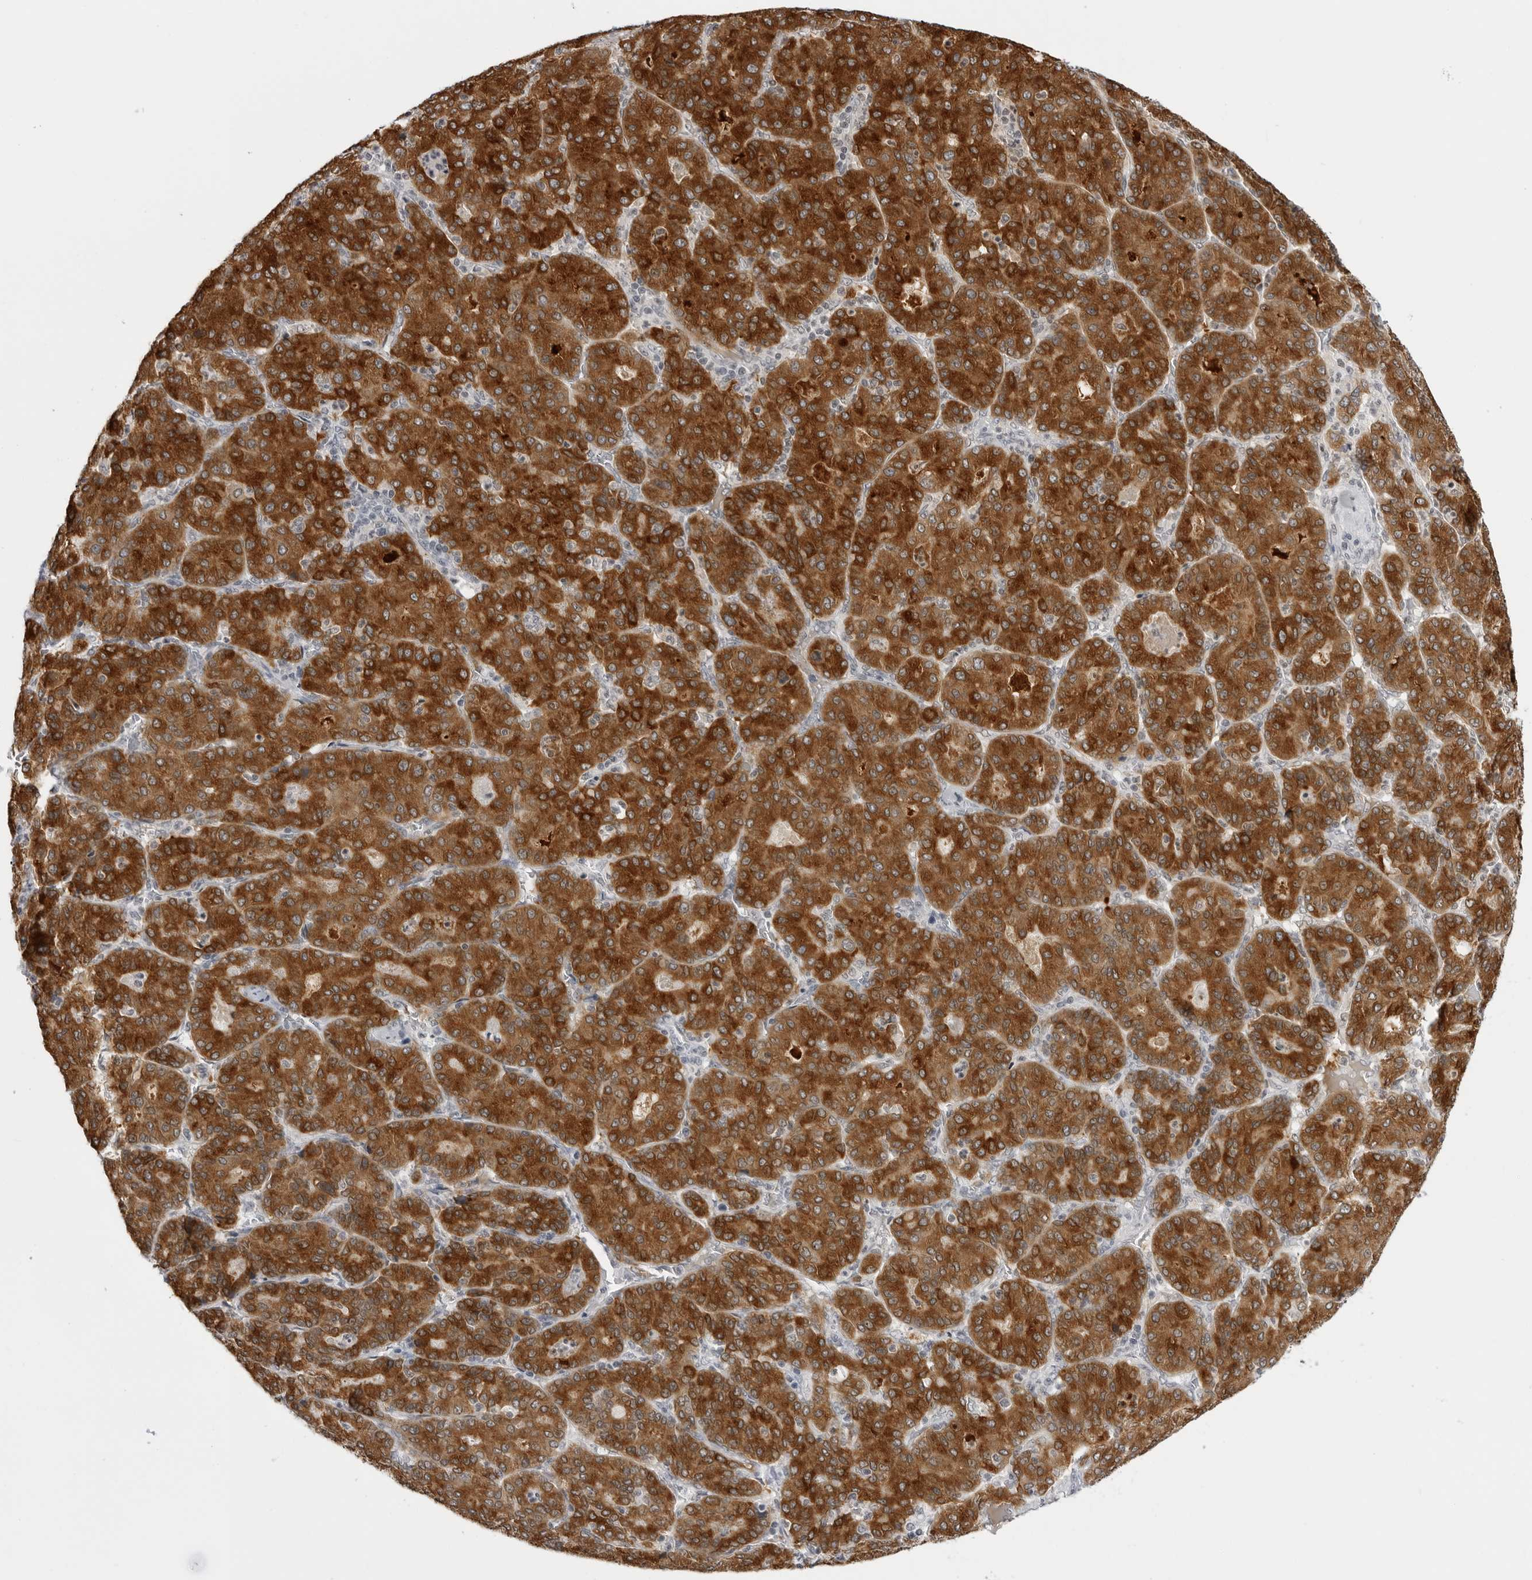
{"staining": {"intensity": "strong", "quantity": ">75%", "location": "cytoplasmic/membranous"}, "tissue": "liver cancer", "cell_type": "Tumor cells", "image_type": "cancer", "snomed": [{"axis": "morphology", "description": "Carcinoma, Hepatocellular, NOS"}, {"axis": "topography", "description": "Liver"}], "caption": "This is a photomicrograph of immunohistochemistry staining of hepatocellular carcinoma (liver), which shows strong positivity in the cytoplasmic/membranous of tumor cells.", "gene": "SERPINF2", "patient": {"sex": "male", "age": 65}}